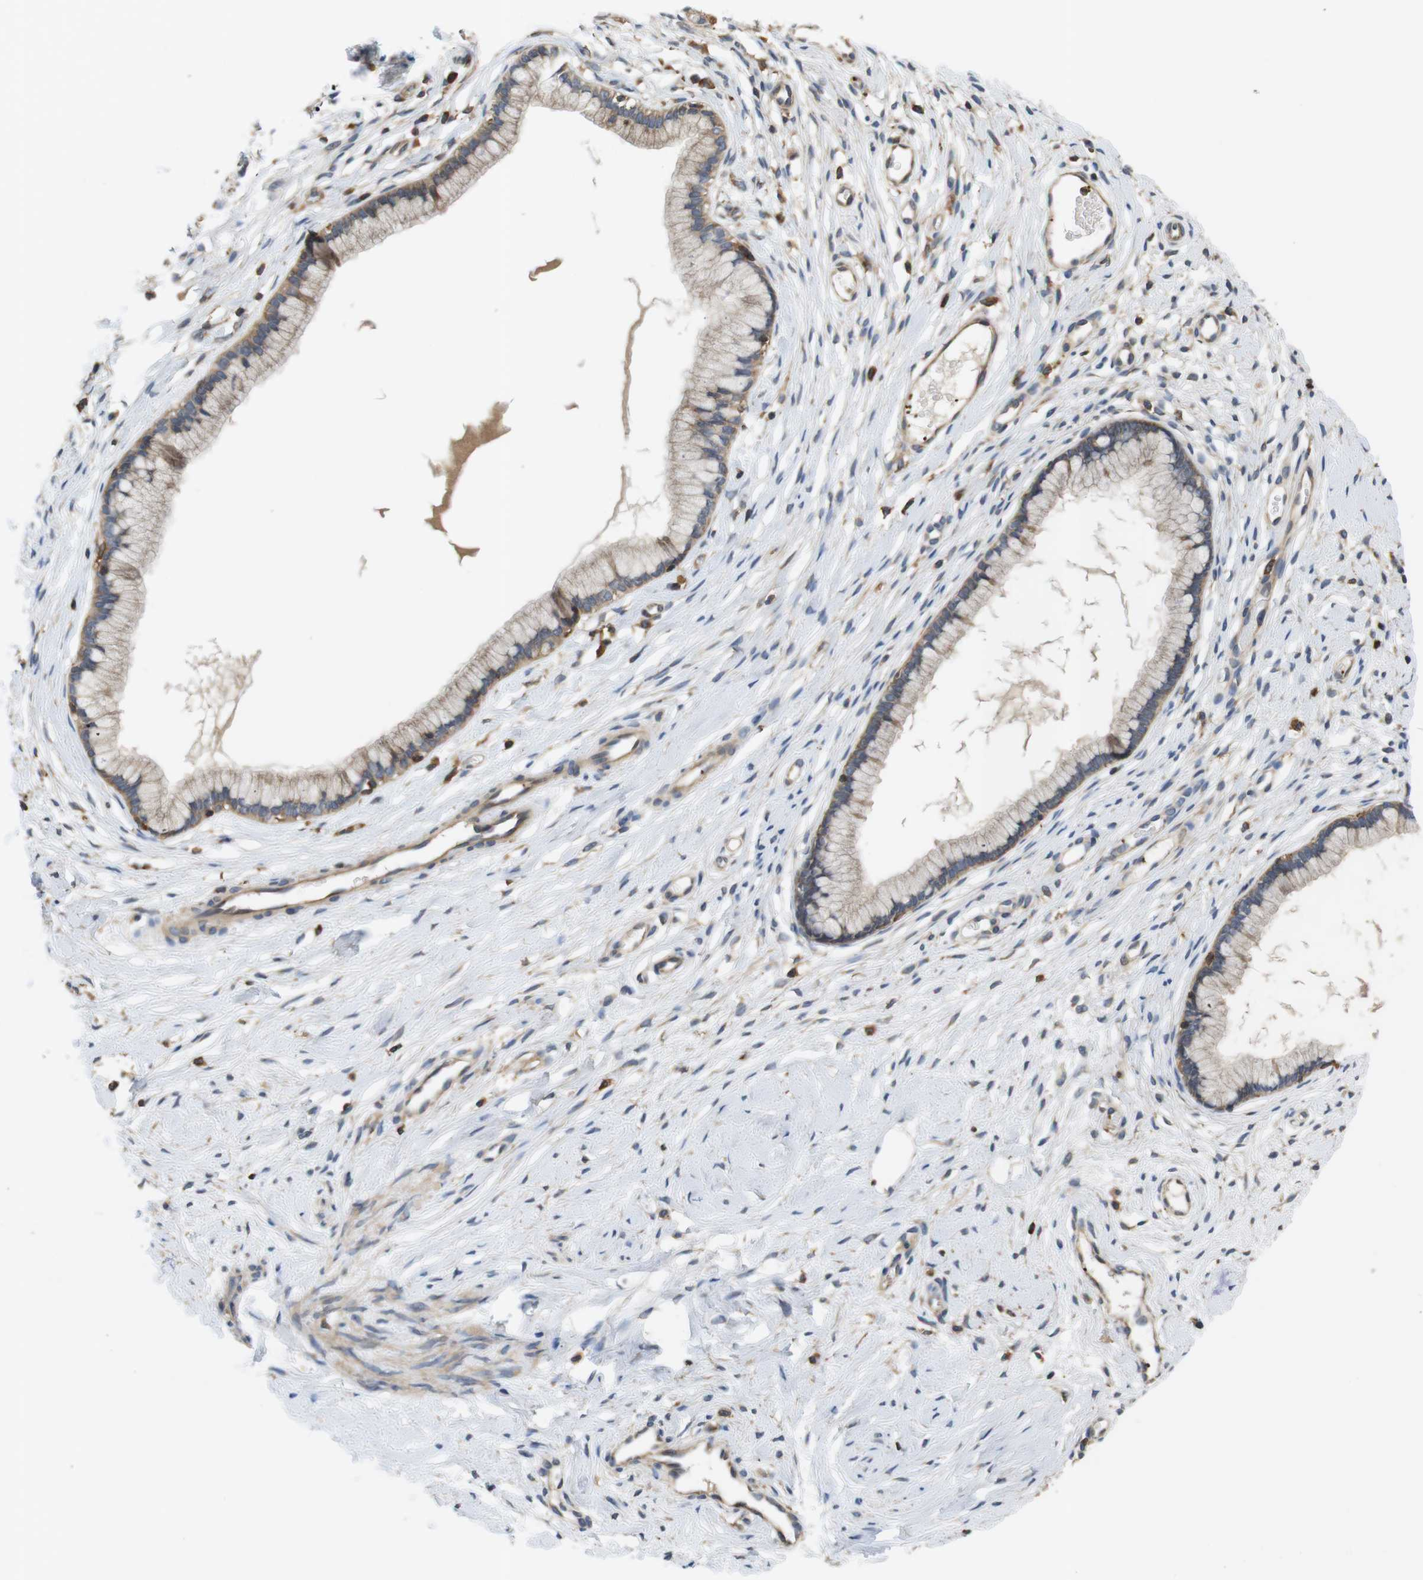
{"staining": {"intensity": "weak", "quantity": ">75%", "location": "cytoplasmic/membranous"}, "tissue": "cervix", "cell_type": "Glandular cells", "image_type": "normal", "snomed": [{"axis": "morphology", "description": "Normal tissue, NOS"}, {"axis": "topography", "description": "Cervix"}], "caption": "Glandular cells demonstrate weak cytoplasmic/membranous positivity in approximately >75% of cells in benign cervix.", "gene": "HERPUD2", "patient": {"sex": "female", "age": 65}}